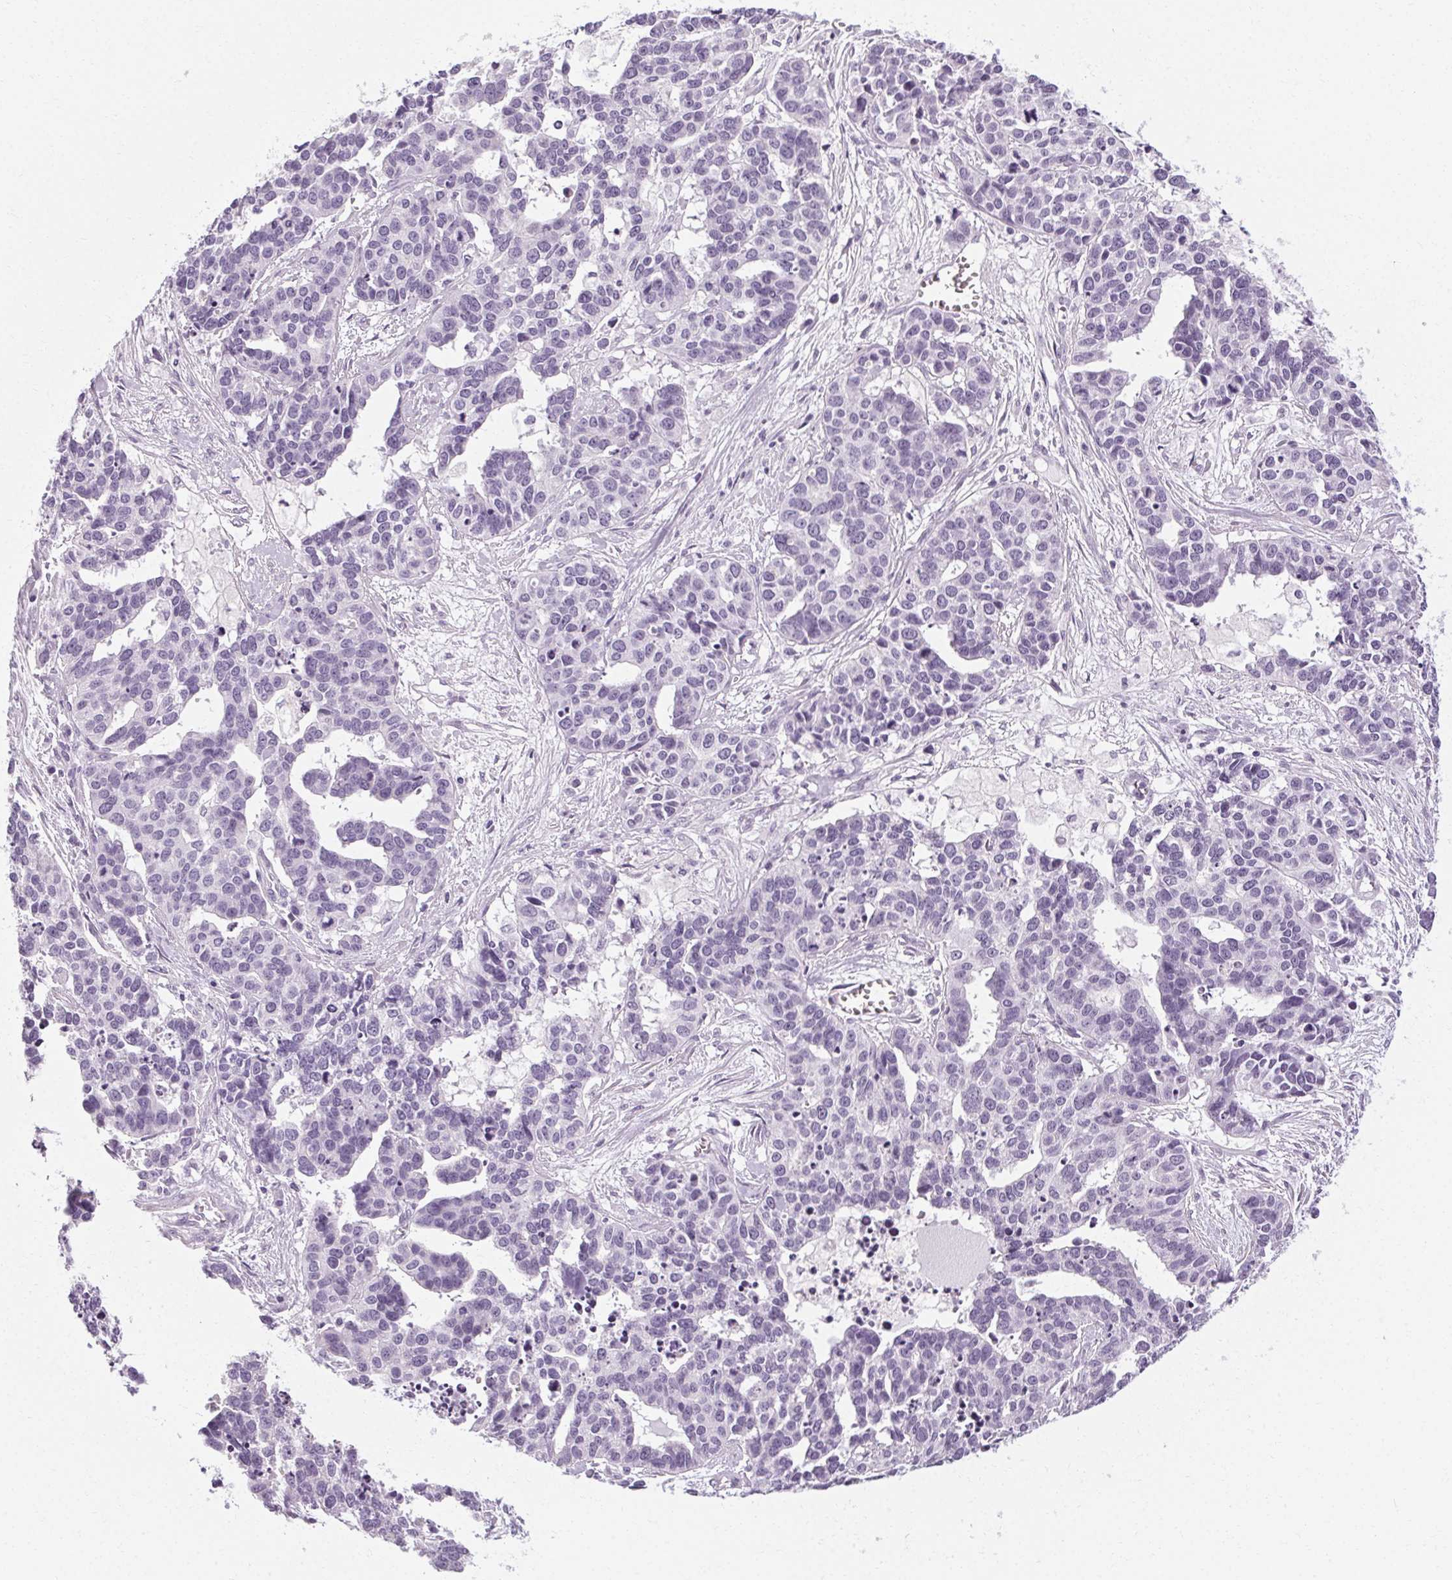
{"staining": {"intensity": "negative", "quantity": "none", "location": "none"}, "tissue": "ovarian cancer", "cell_type": "Tumor cells", "image_type": "cancer", "snomed": [{"axis": "morphology", "description": "Carcinoma, endometroid"}, {"axis": "topography", "description": "Ovary"}], "caption": "A high-resolution histopathology image shows IHC staining of endometroid carcinoma (ovarian), which shows no significant expression in tumor cells. (Immunohistochemistry, brightfield microscopy, high magnification).", "gene": "POMC", "patient": {"sex": "female", "age": 65}}